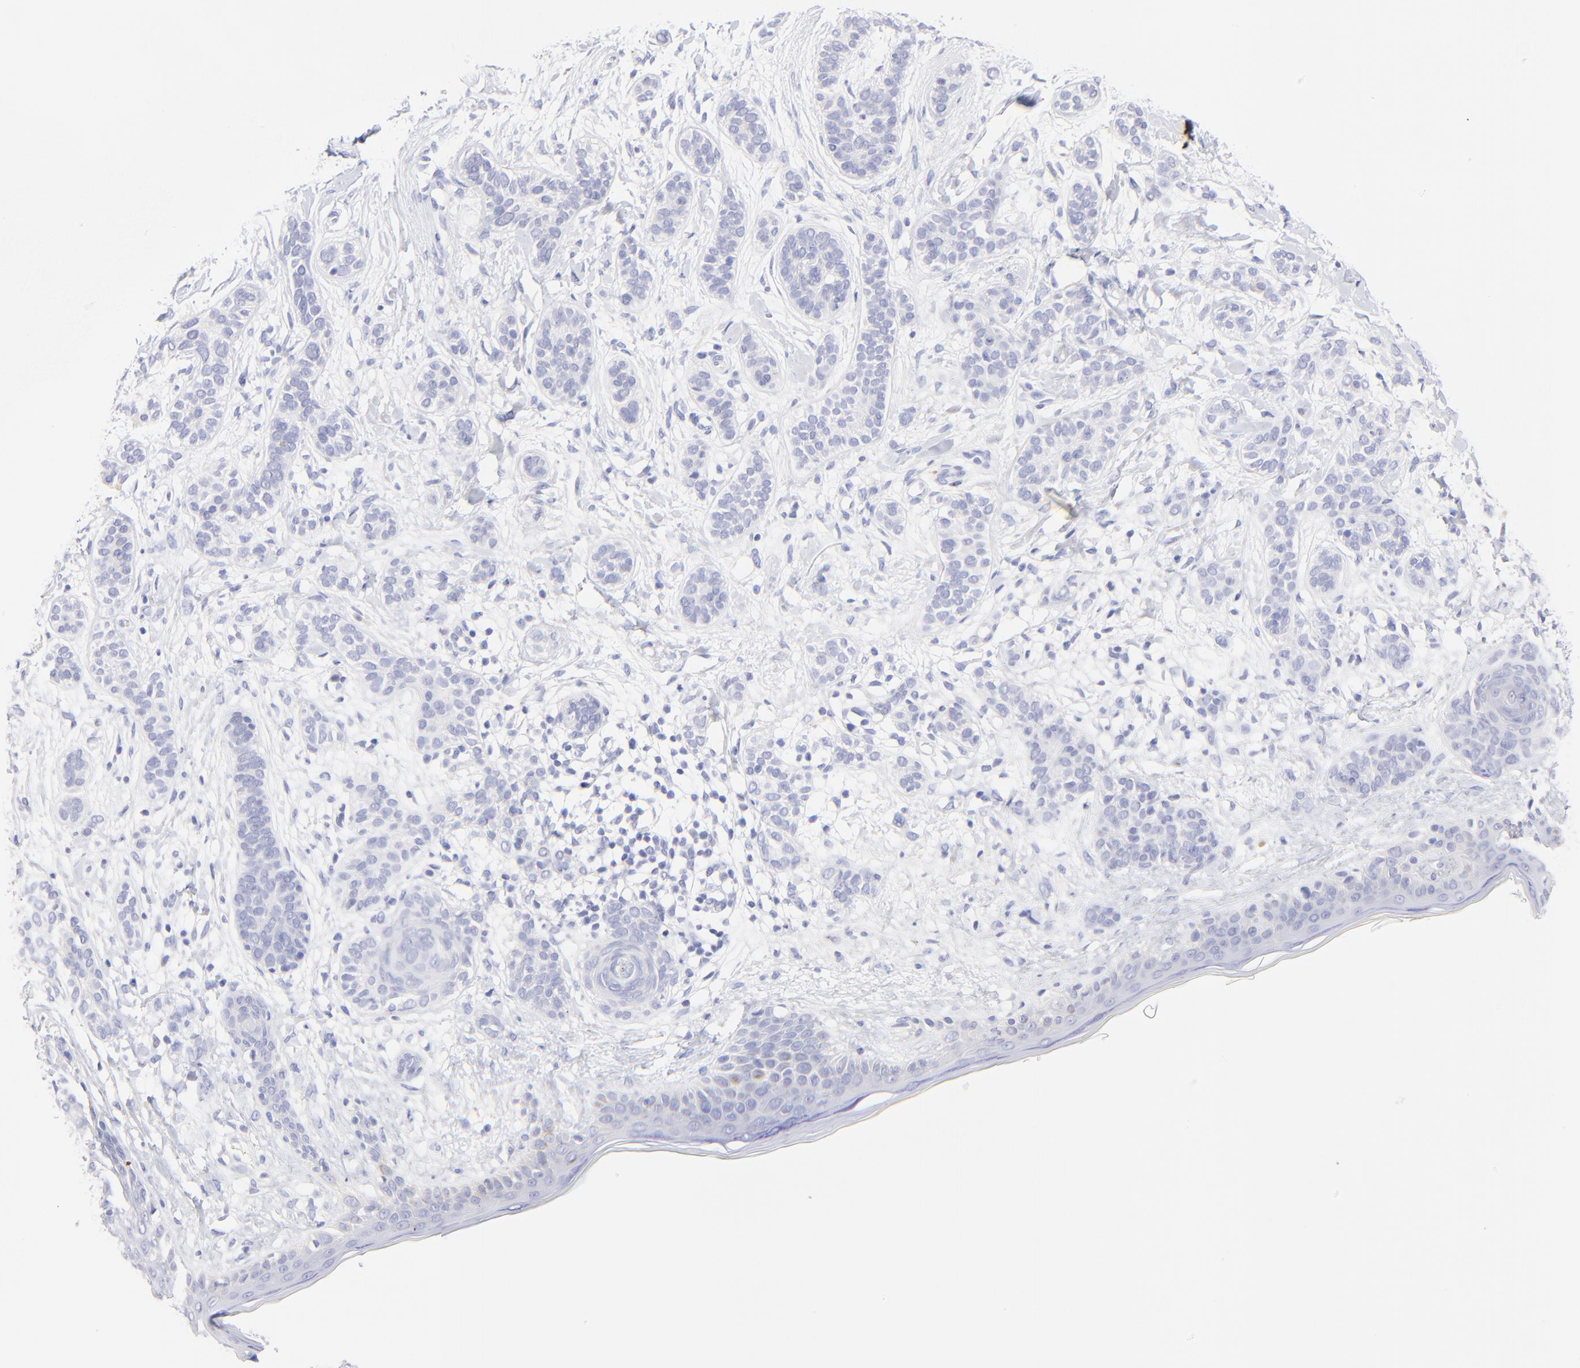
{"staining": {"intensity": "negative", "quantity": "none", "location": "none"}, "tissue": "skin cancer", "cell_type": "Tumor cells", "image_type": "cancer", "snomed": [{"axis": "morphology", "description": "Normal tissue, NOS"}, {"axis": "morphology", "description": "Basal cell carcinoma"}, {"axis": "topography", "description": "Skin"}], "caption": "Basal cell carcinoma (skin) stained for a protein using immunohistochemistry (IHC) exhibits no expression tumor cells.", "gene": "RAB3A", "patient": {"sex": "male", "age": 63}}